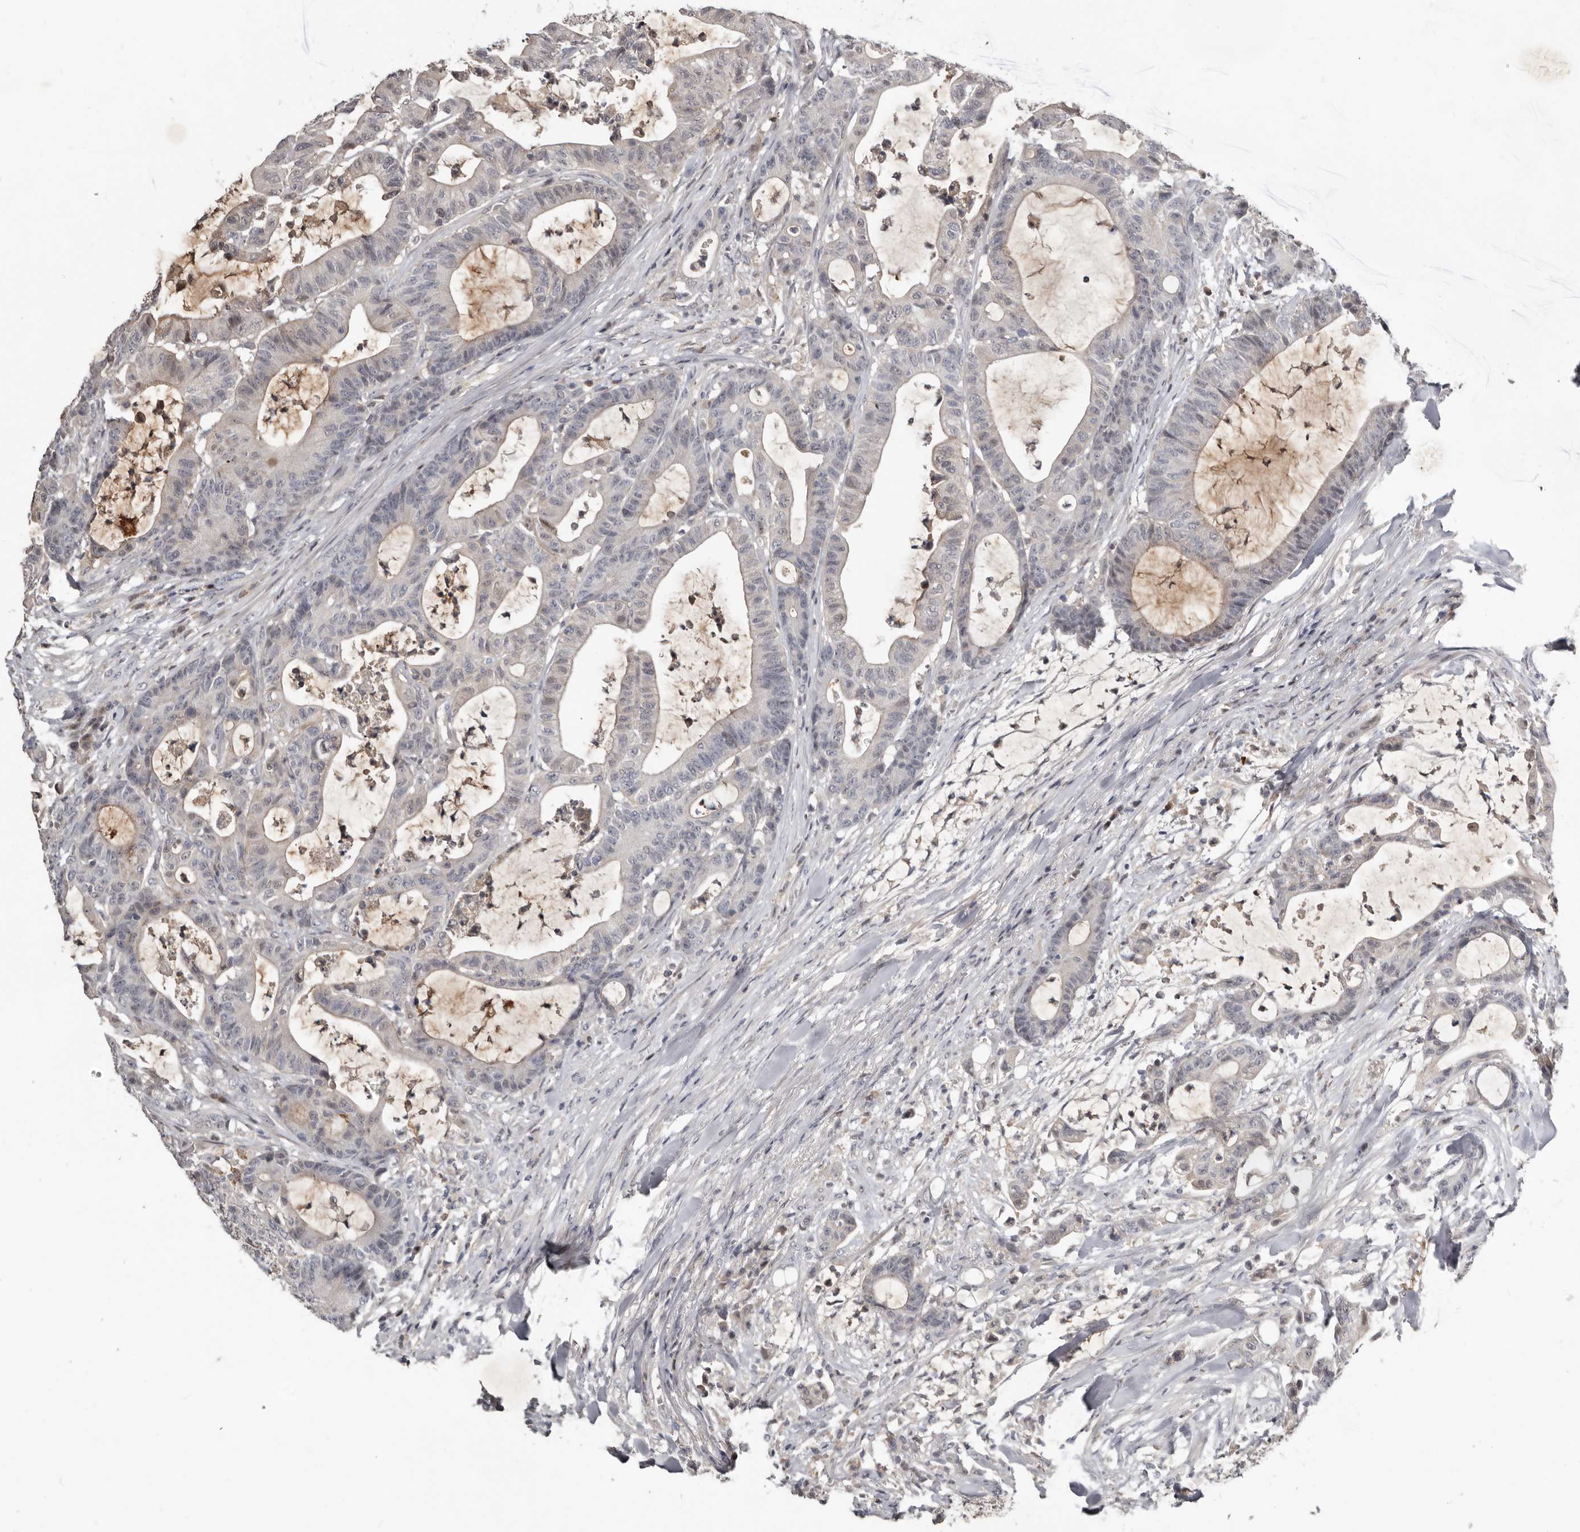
{"staining": {"intensity": "negative", "quantity": "none", "location": "none"}, "tissue": "colorectal cancer", "cell_type": "Tumor cells", "image_type": "cancer", "snomed": [{"axis": "morphology", "description": "Adenocarcinoma, NOS"}, {"axis": "topography", "description": "Colon"}], "caption": "An immunohistochemistry histopathology image of adenocarcinoma (colorectal) is shown. There is no staining in tumor cells of adenocarcinoma (colorectal). Nuclei are stained in blue.", "gene": "RBKS", "patient": {"sex": "female", "age": 84}}